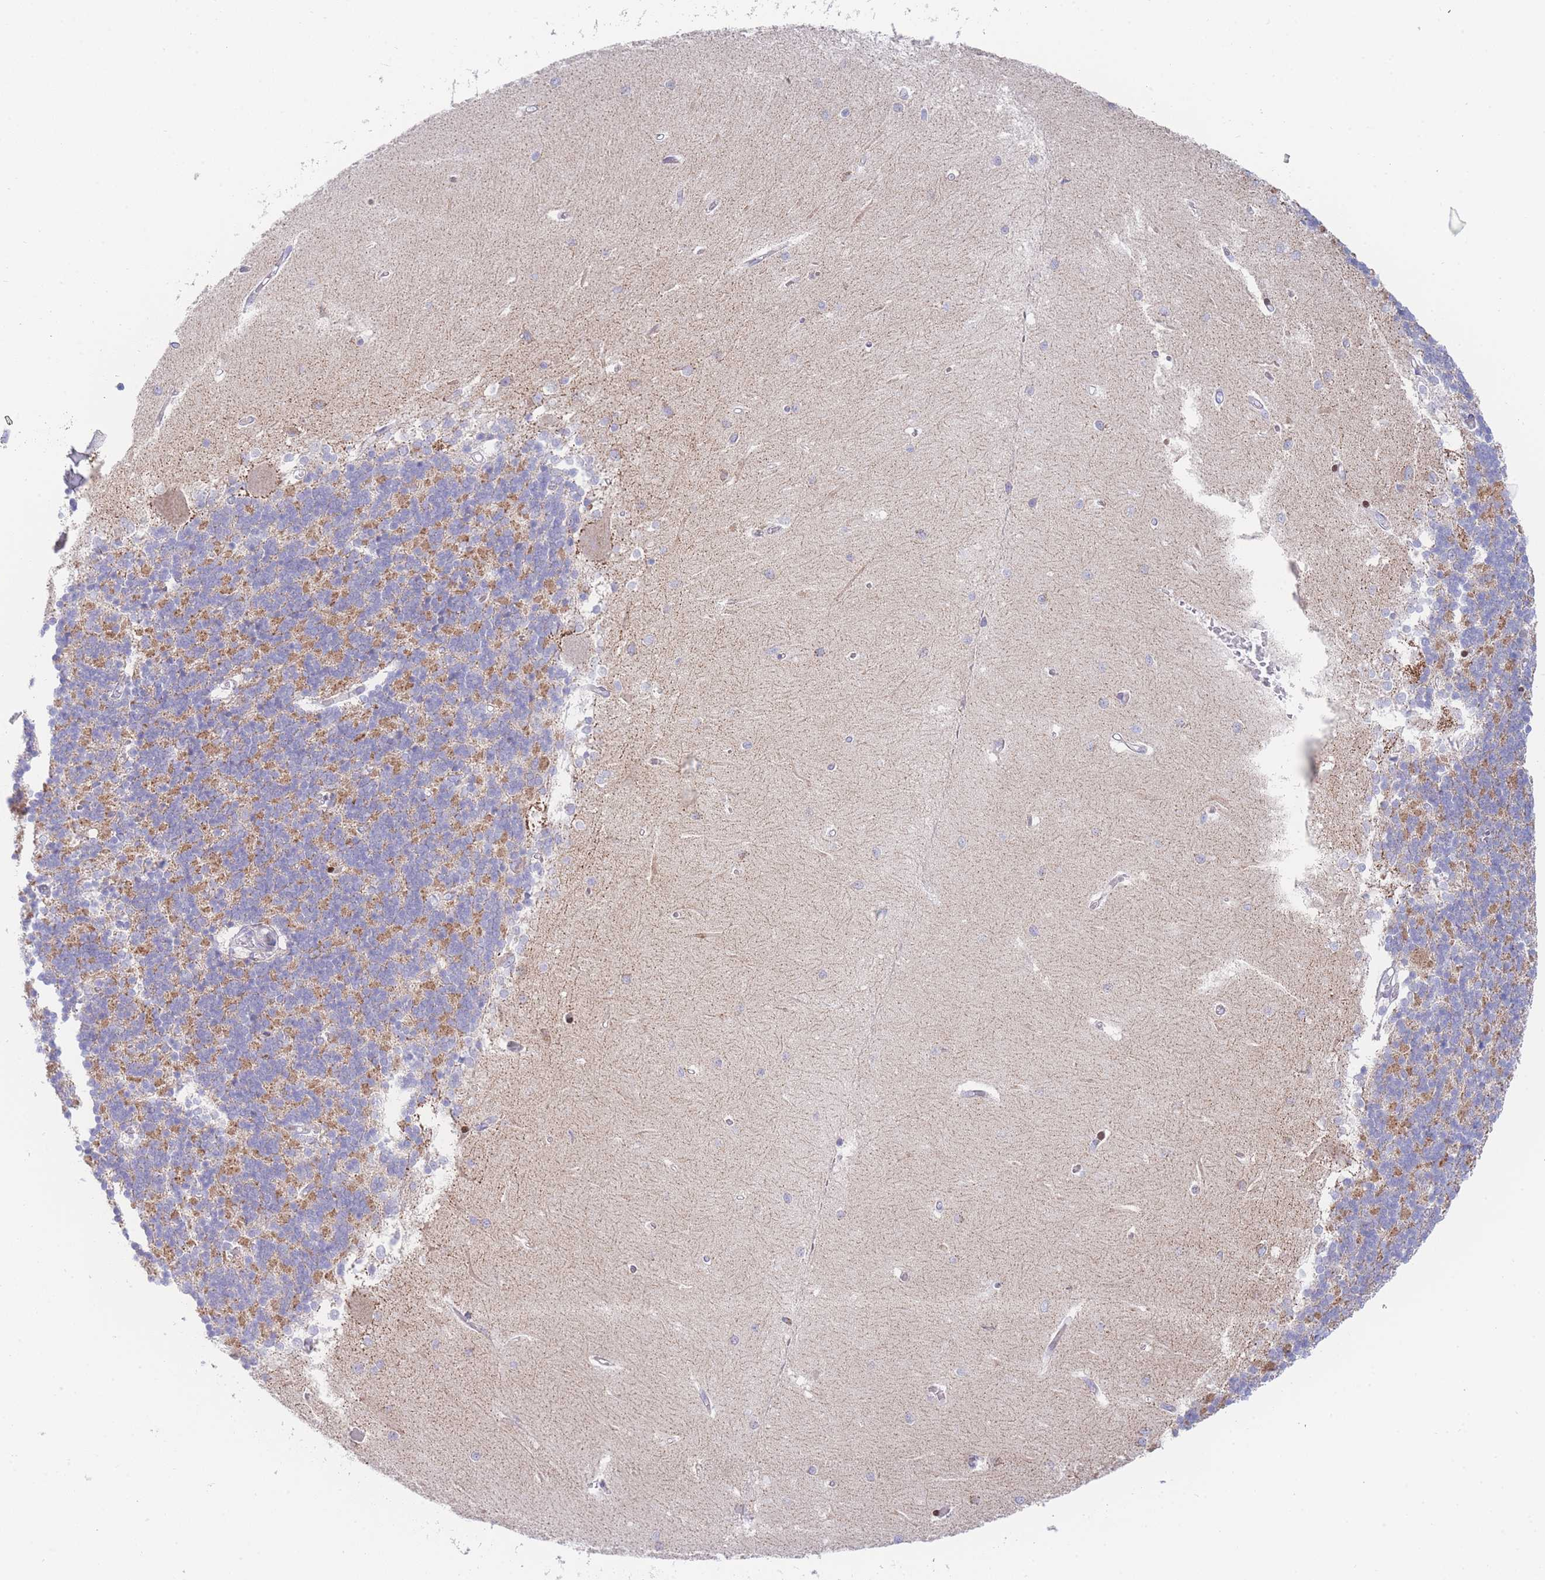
{"staining": {"intensity": "moderate", "quantity": "25%-75%", "location": "cytoplasmic/membranous"}, "tissue": "cerebellum", "cell_type": "Cells in granular layer", "image_type": "normal", "snomed": [{"axis": "morphology", "description": "Normal tissue, NOS"}, {"axis": "topography", "description": "Cerebellum"}], "caption": "Immunohistochemistry micrograph of normal cerebellum stained for a protein (brown), which reveals medium levels of moderate cytoplasmic/membranous staining in approximately 25%-75% of cells in granular layer.", "gene": "GPAM", "patient": {"sex": "male", "age": 37}}